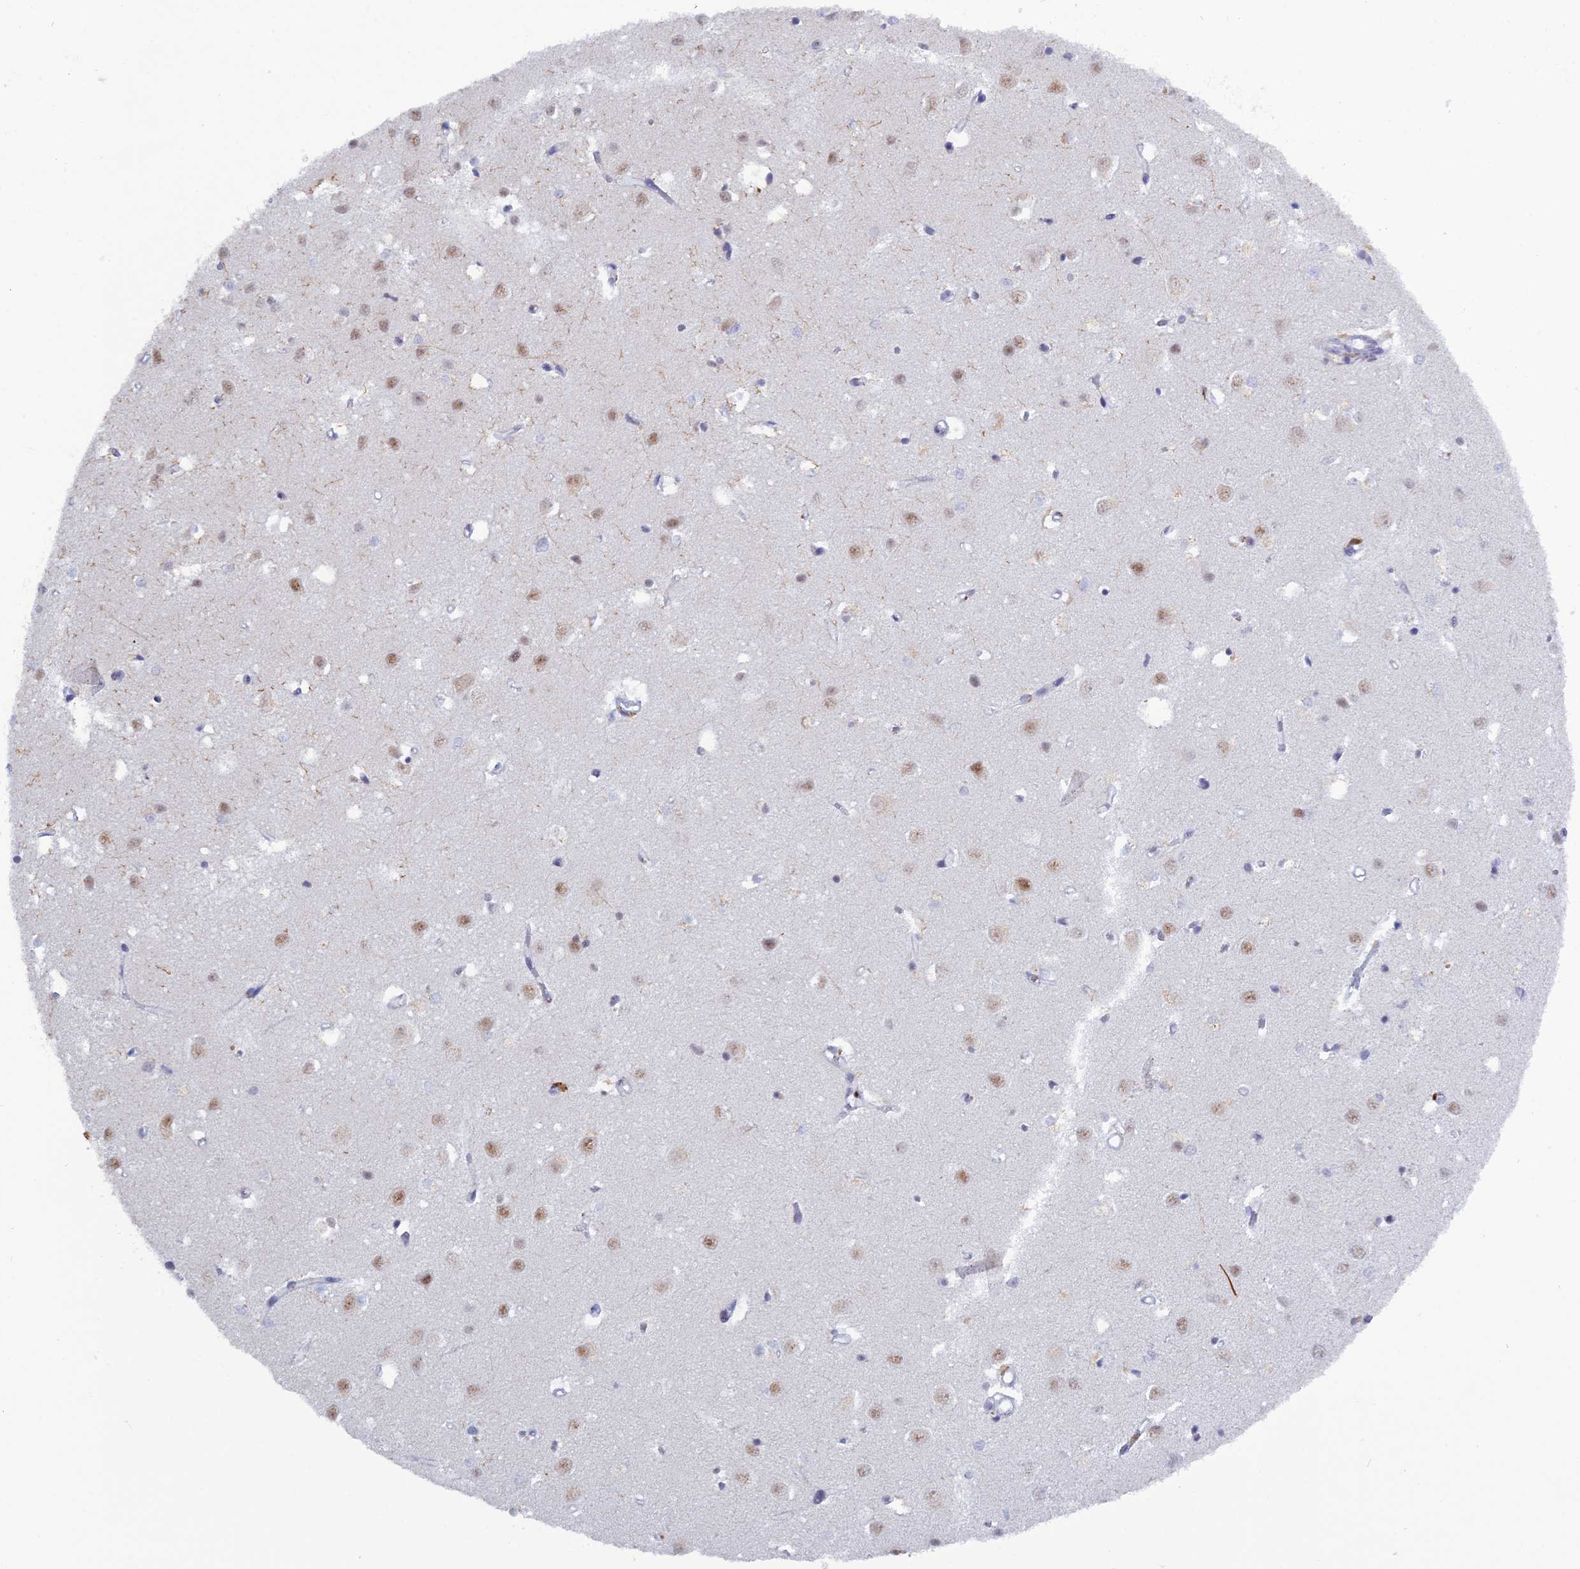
{"staining": {"intensity": "moderate", "quantity": "<25%", "location": "nuclear"}, "tissue": "cerebral cortex", "cell_type": "Endothelial cells", "image_type": "normal", "snomed": [{"axis": "morphology", "description": "Normal tissue, NOS"}, {"axis": "topography", "description": "Cerebral cortex"}], "caption": "Protein staining displays moderate nuclear staining in about <25% of endothelial cells in benign cerebral cortex.", "gene": "NOL4L", "patient": {"sex": "female", "age": 64}}